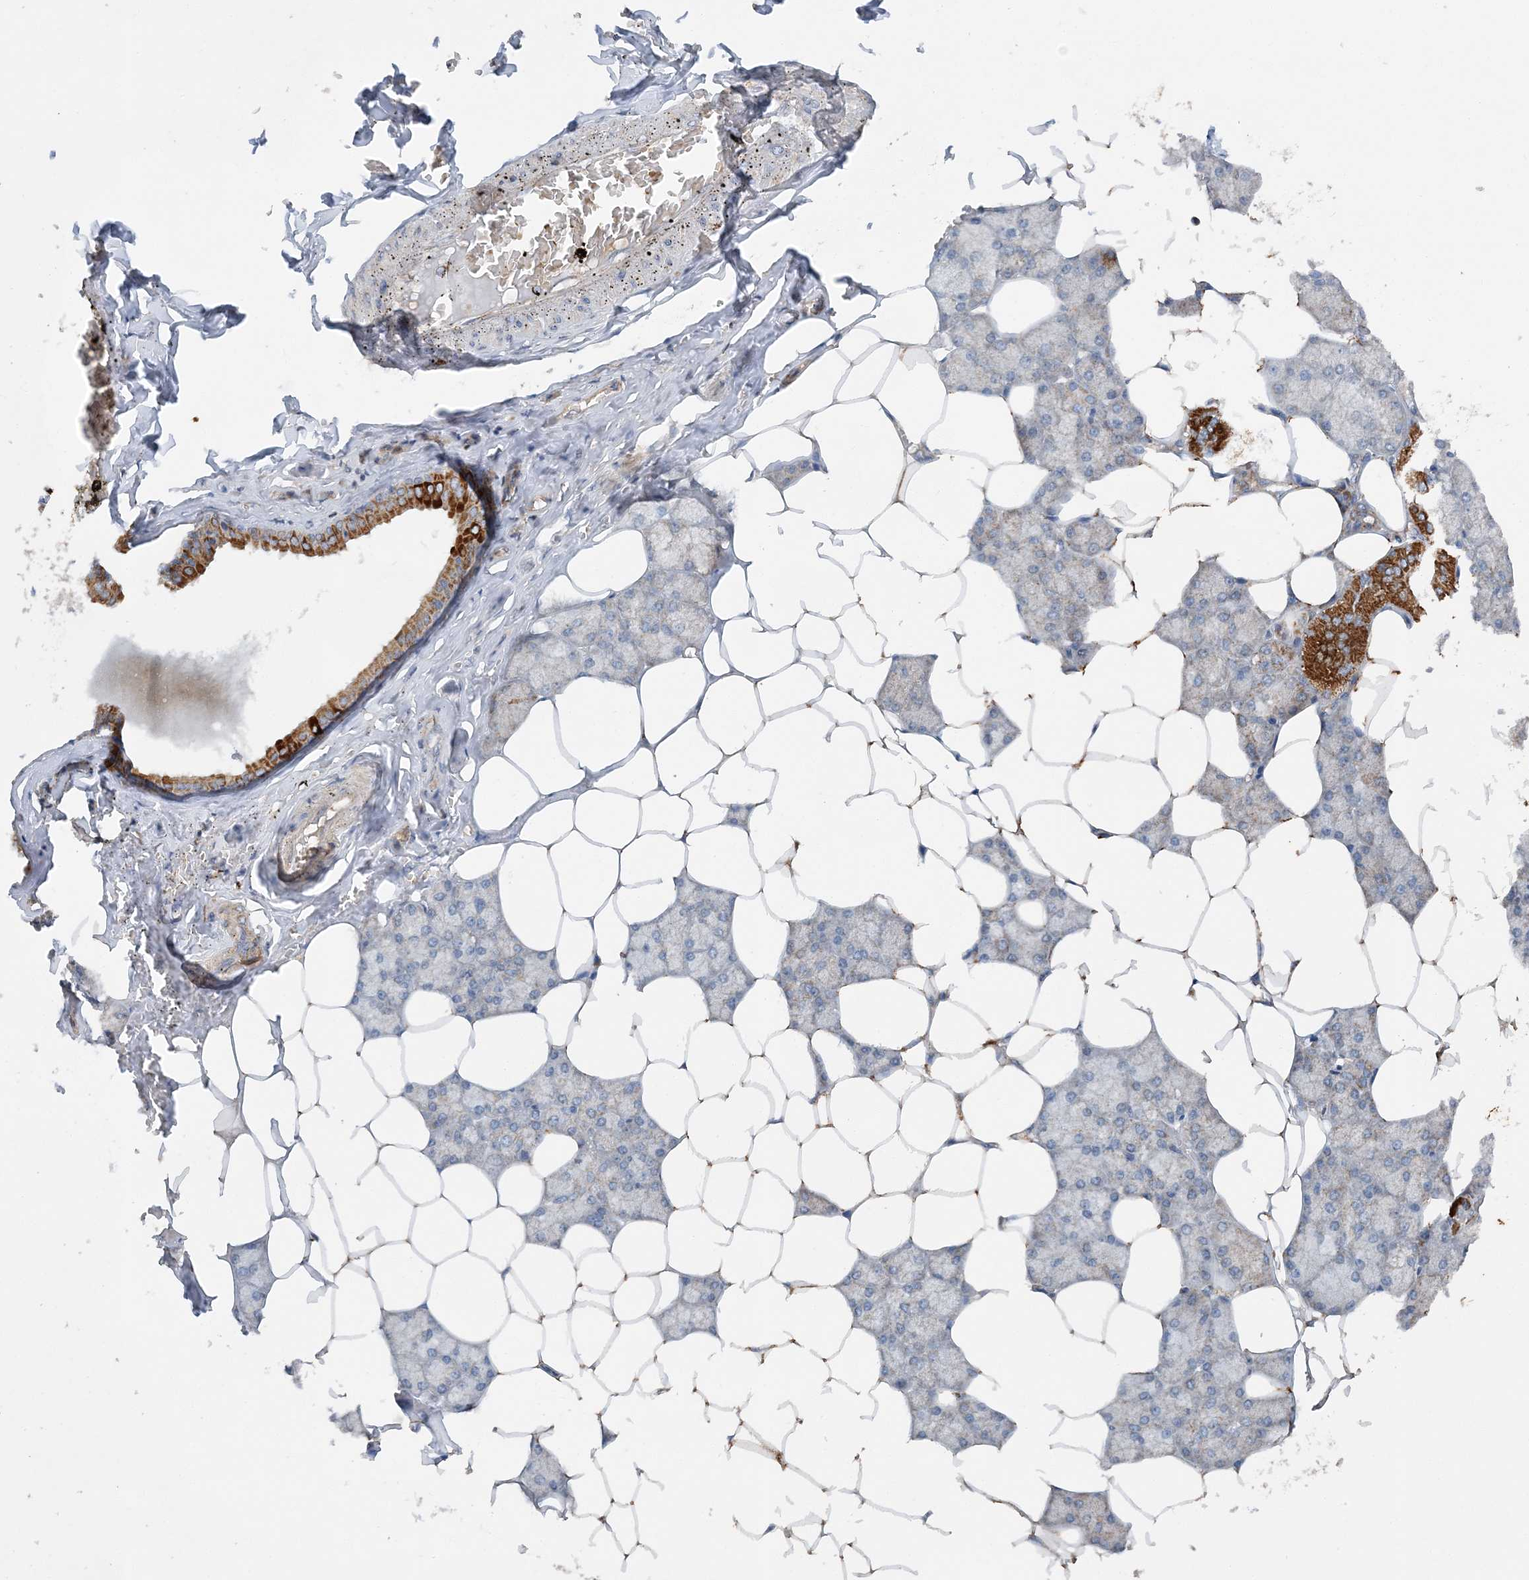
{"staining": {"intensity": "strong", "quantity": "<25%", "location": "cytoplasmic/membranous"}, "tissue": "salivary gland", "cell_type": "Glandular cells", "image_type": "normal", "snomed": [{"axis": "morphology", "description": "Normal tissue, NOS"}, {"axis": "topography", "description": "Salivary gland"}], "caption": "DAB immunohistochemical staining of benign salivary gland demonstrates strong cytoplasmic/membranous protein staining in about <25% of glandular cells. (DAB (3,3'-diaminobenzidine) IHC, brown staining for protein, blue staining for nuclei).", "gene": "SPRY2", "patient": {"sex": "male", "age": 62}}